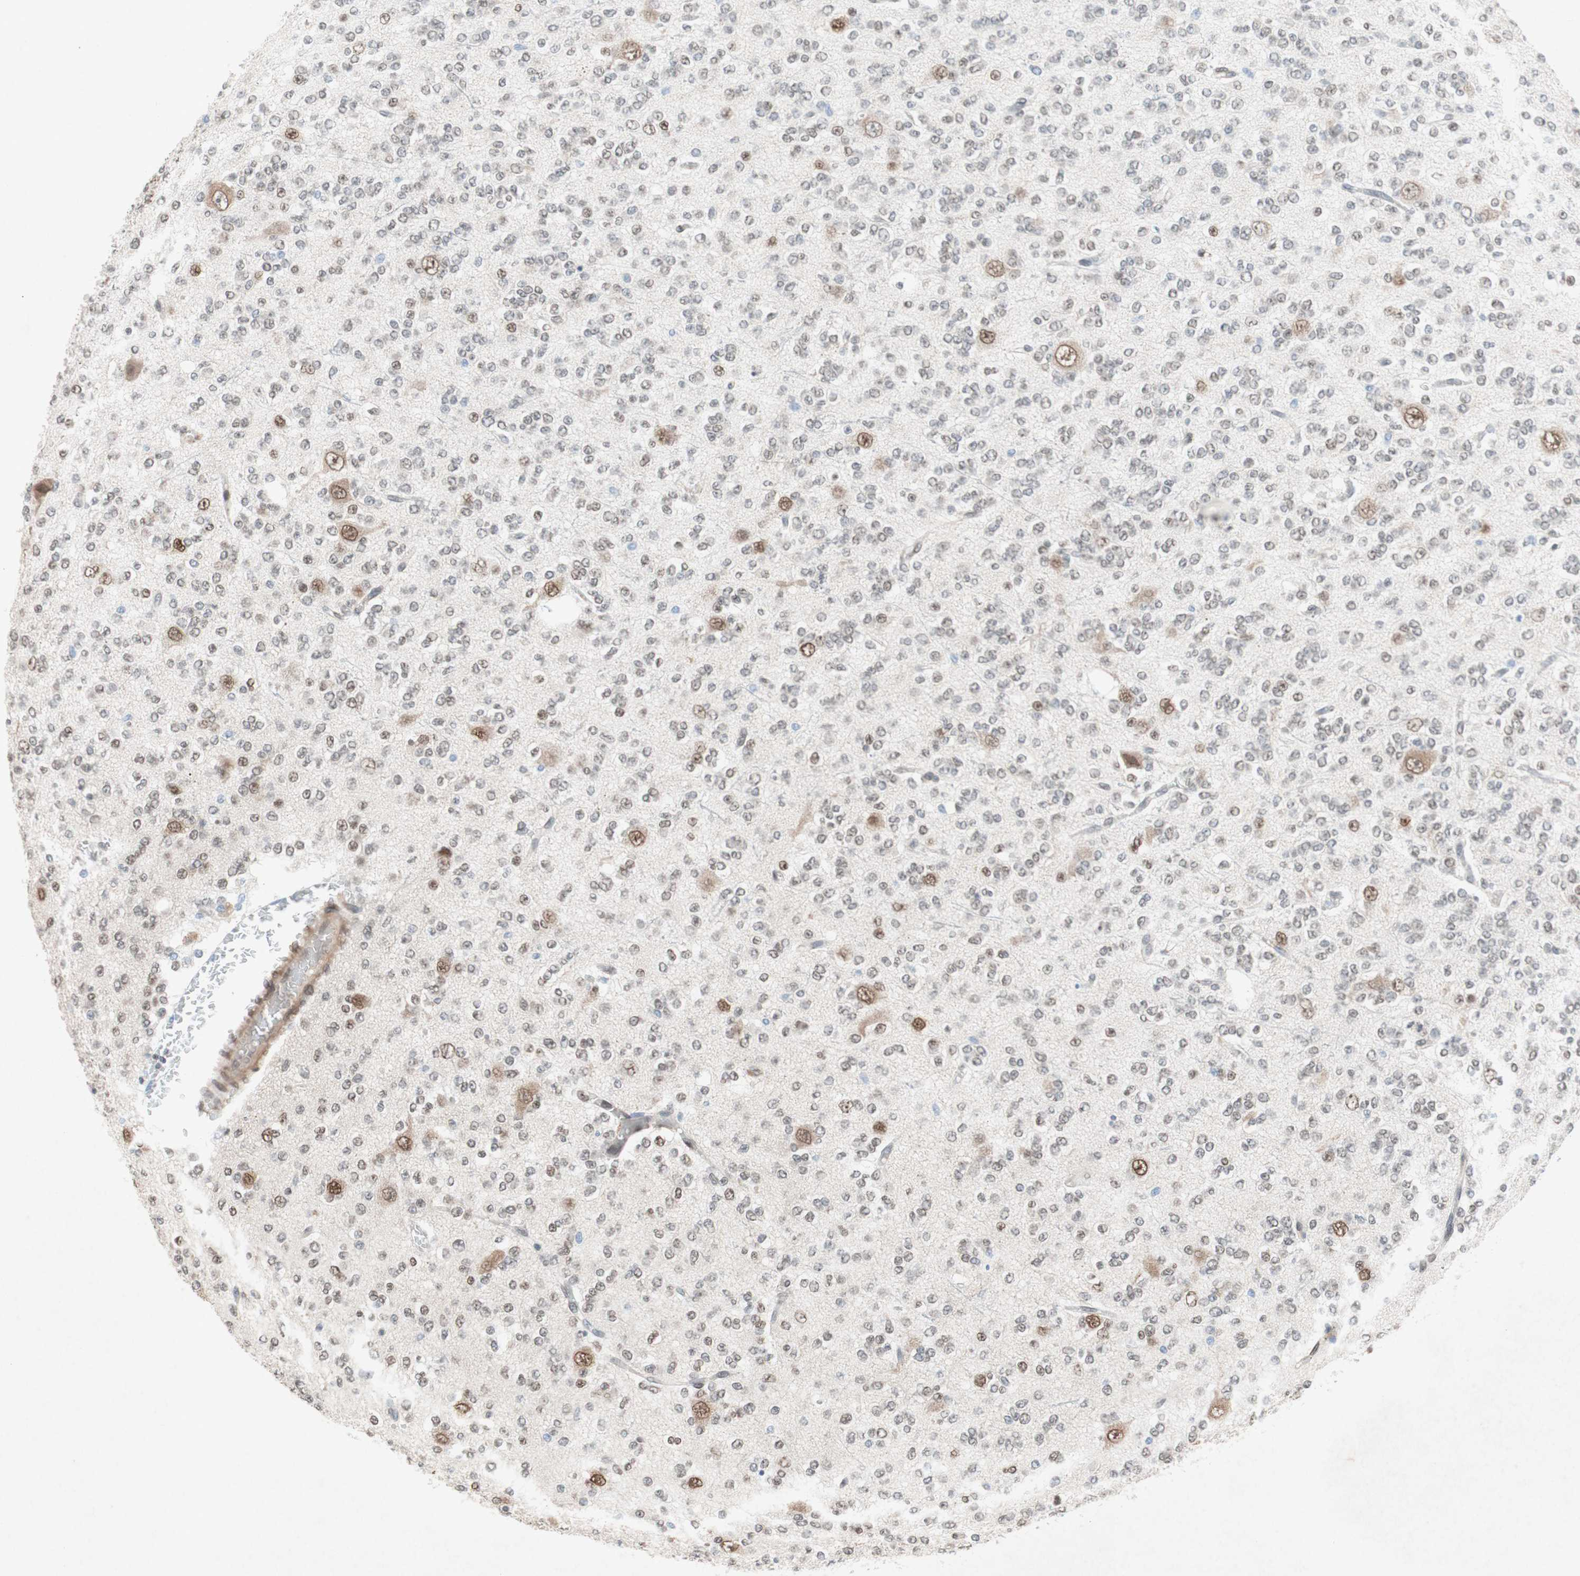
{"staining": {"intensity": "negative", "quantity": "none", "location": "none"}, "tissue": "glioma", "cell_type": "Tumor cells", "image_type": "cancer", "snomed": [{"axis": "morphology", "description": "Glioma, malignant, Low grade"}, {"axis": "topography", "description": "Brain"}], "caption": "Tumor cells show no significant positivity in malignant glioma (low-grade).", "gene": "ARNT2", "patient": {"sex": "male", "age": 38}}